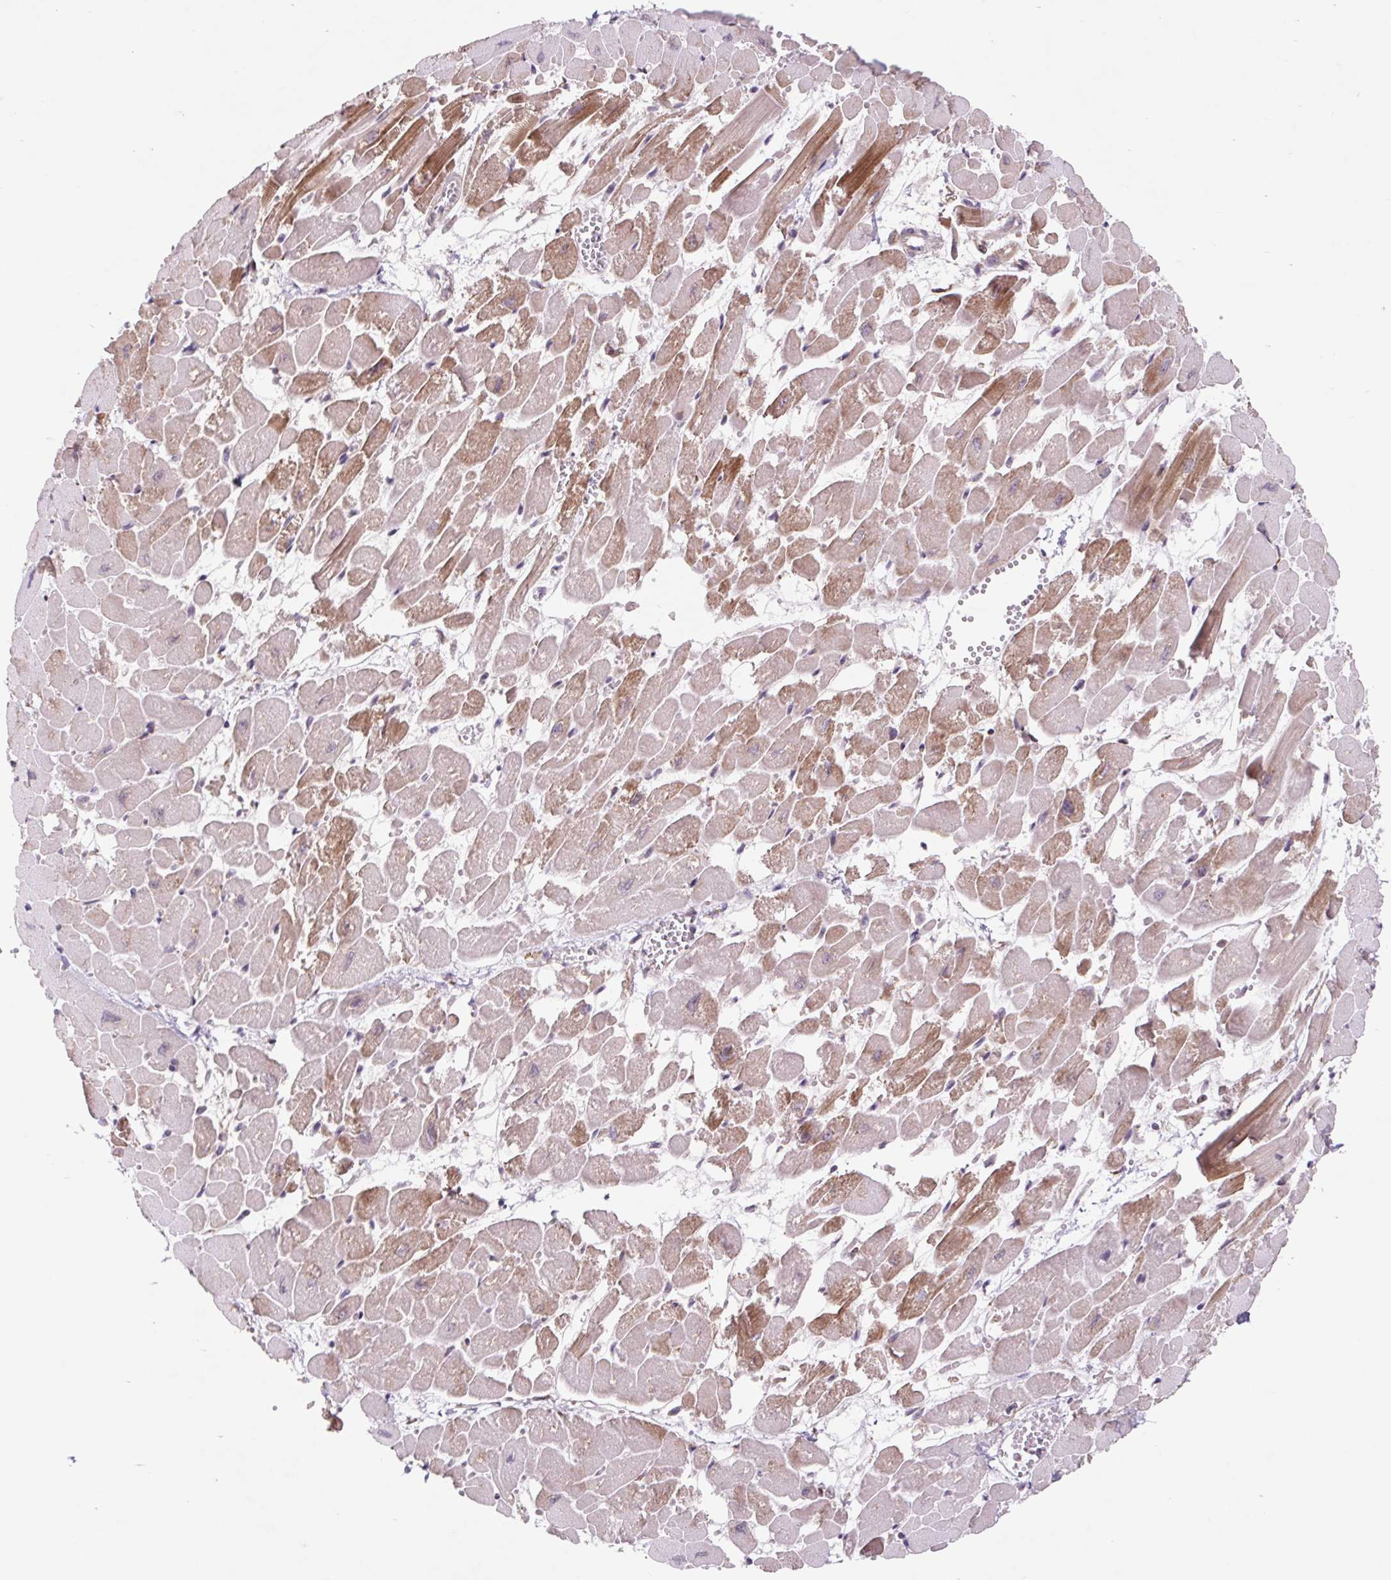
{"staining": {"intensity": "strong", "quantity": "25%-75%", "location": "cytoplasmic/membranous"}, "tissue": "heart muscle", "cell_type": "Cardiomyocytes", "image_type": "normal", "snomed": [{"axis": "morphology", "description": "Normal tissue, NOS"}, {"axis": "topography", "description": "Heart"}], "caption": "This photomicrograph reveals immunohistochemistry (IHC) staining of normal heart muscle, with high strong cytoplasmic/membranous positivity in approximately 25%-75% of cardiomyocytes.", "gene": "HFE", "patient": {"sex": "female", "age": 52}}